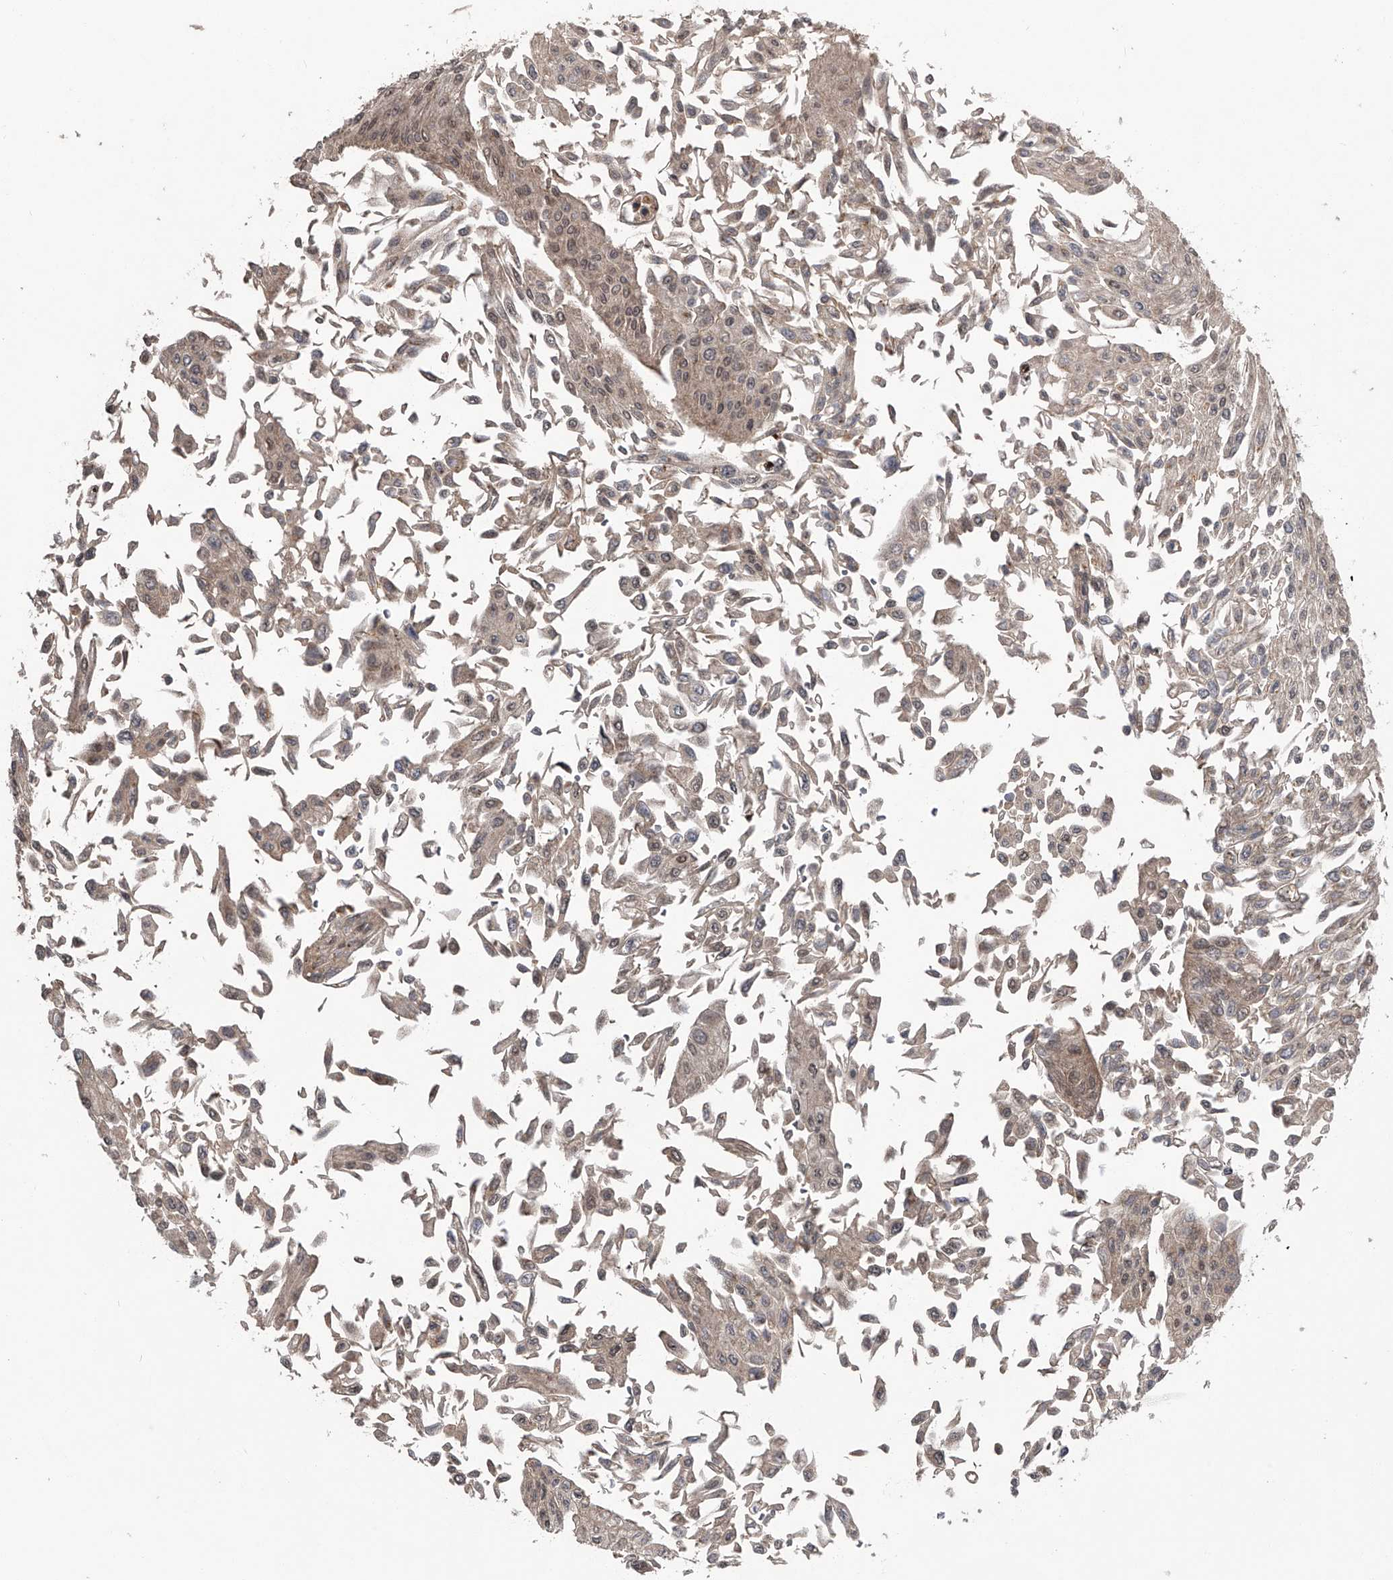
{"staining": {"intensity": "weak", "quantity": ">75%", "location": "cytoplasmic/membranous,nuclear"}, "tissue": "urothelial cancer", "cell_type": "Tumor cells", "image_type": "cancer", "snomed": [{"axis": "morphology", "description": "Urothelial carcinoma, Low grade"}, {"axis": "topography", "description": "Urinary bladder"}], "caption": "DAB immunohistochemical staining of human low-grade urothelial carcinoma reveals weak cytoplasmic/membranous and nuclear protein positivity in about >75% of tumor cells.", "gene": "SLC12A8", "patient": {"sex": "male", "age": 67}}